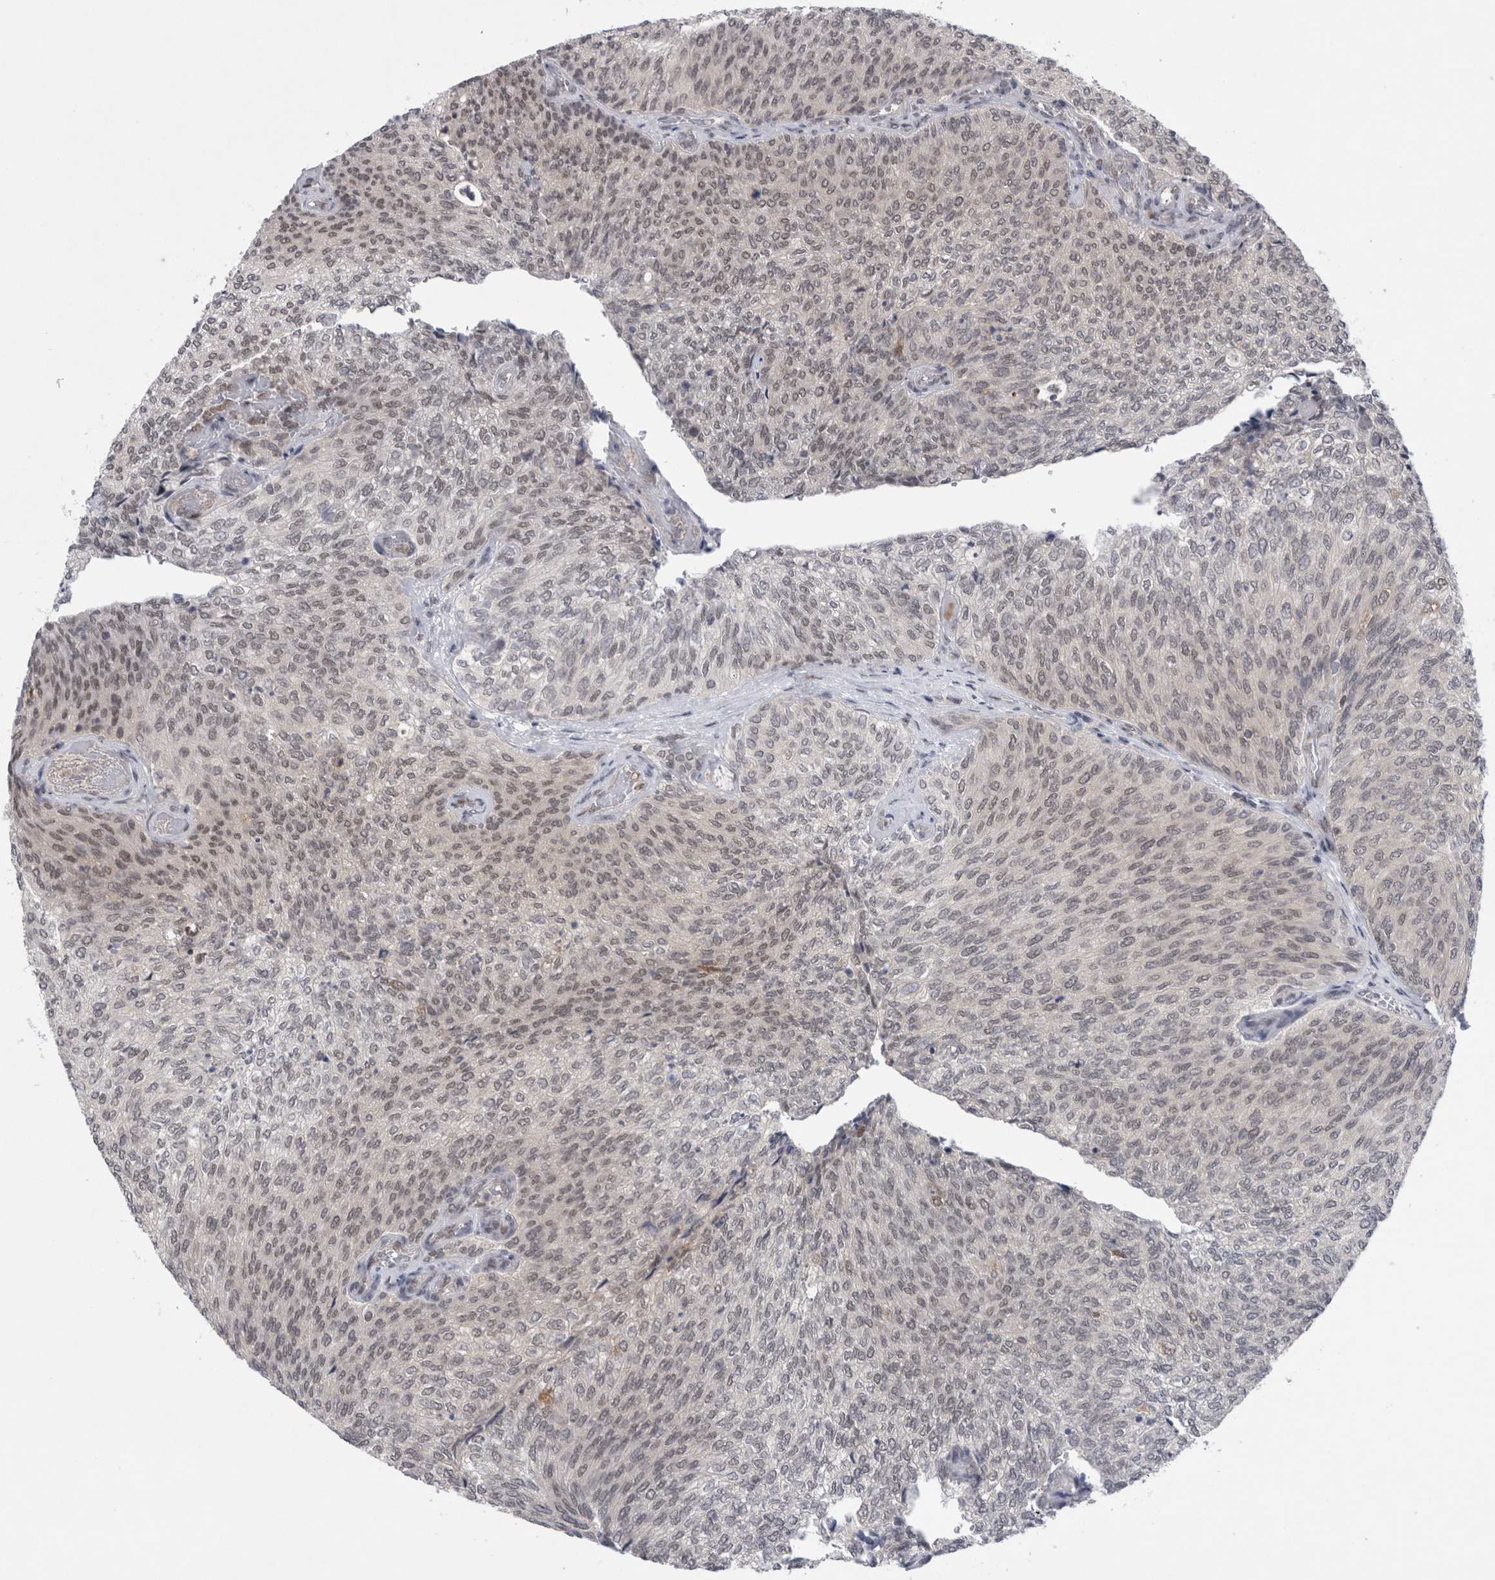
{"staining": {"intensity": "weak", "quantity": "25%-75%", "location": "nuclear"}, "tissue": "urothelial cancer", "cell_type": "Tumor cells", "image_type": "cancer", "snomed": [{"axis": "morphology", "description": "Urothelial carcinoma, Low grade"}, {"axis": "topography", "description": "Urinary bladder"}], "caption": "Human urothelial cancer stained with a brown dye exhibits weak nuclear positive expression in about 25%-75% of tumor cells.", "gene": "PSMB2", "patient": {"sex": "female", "age": 79}}